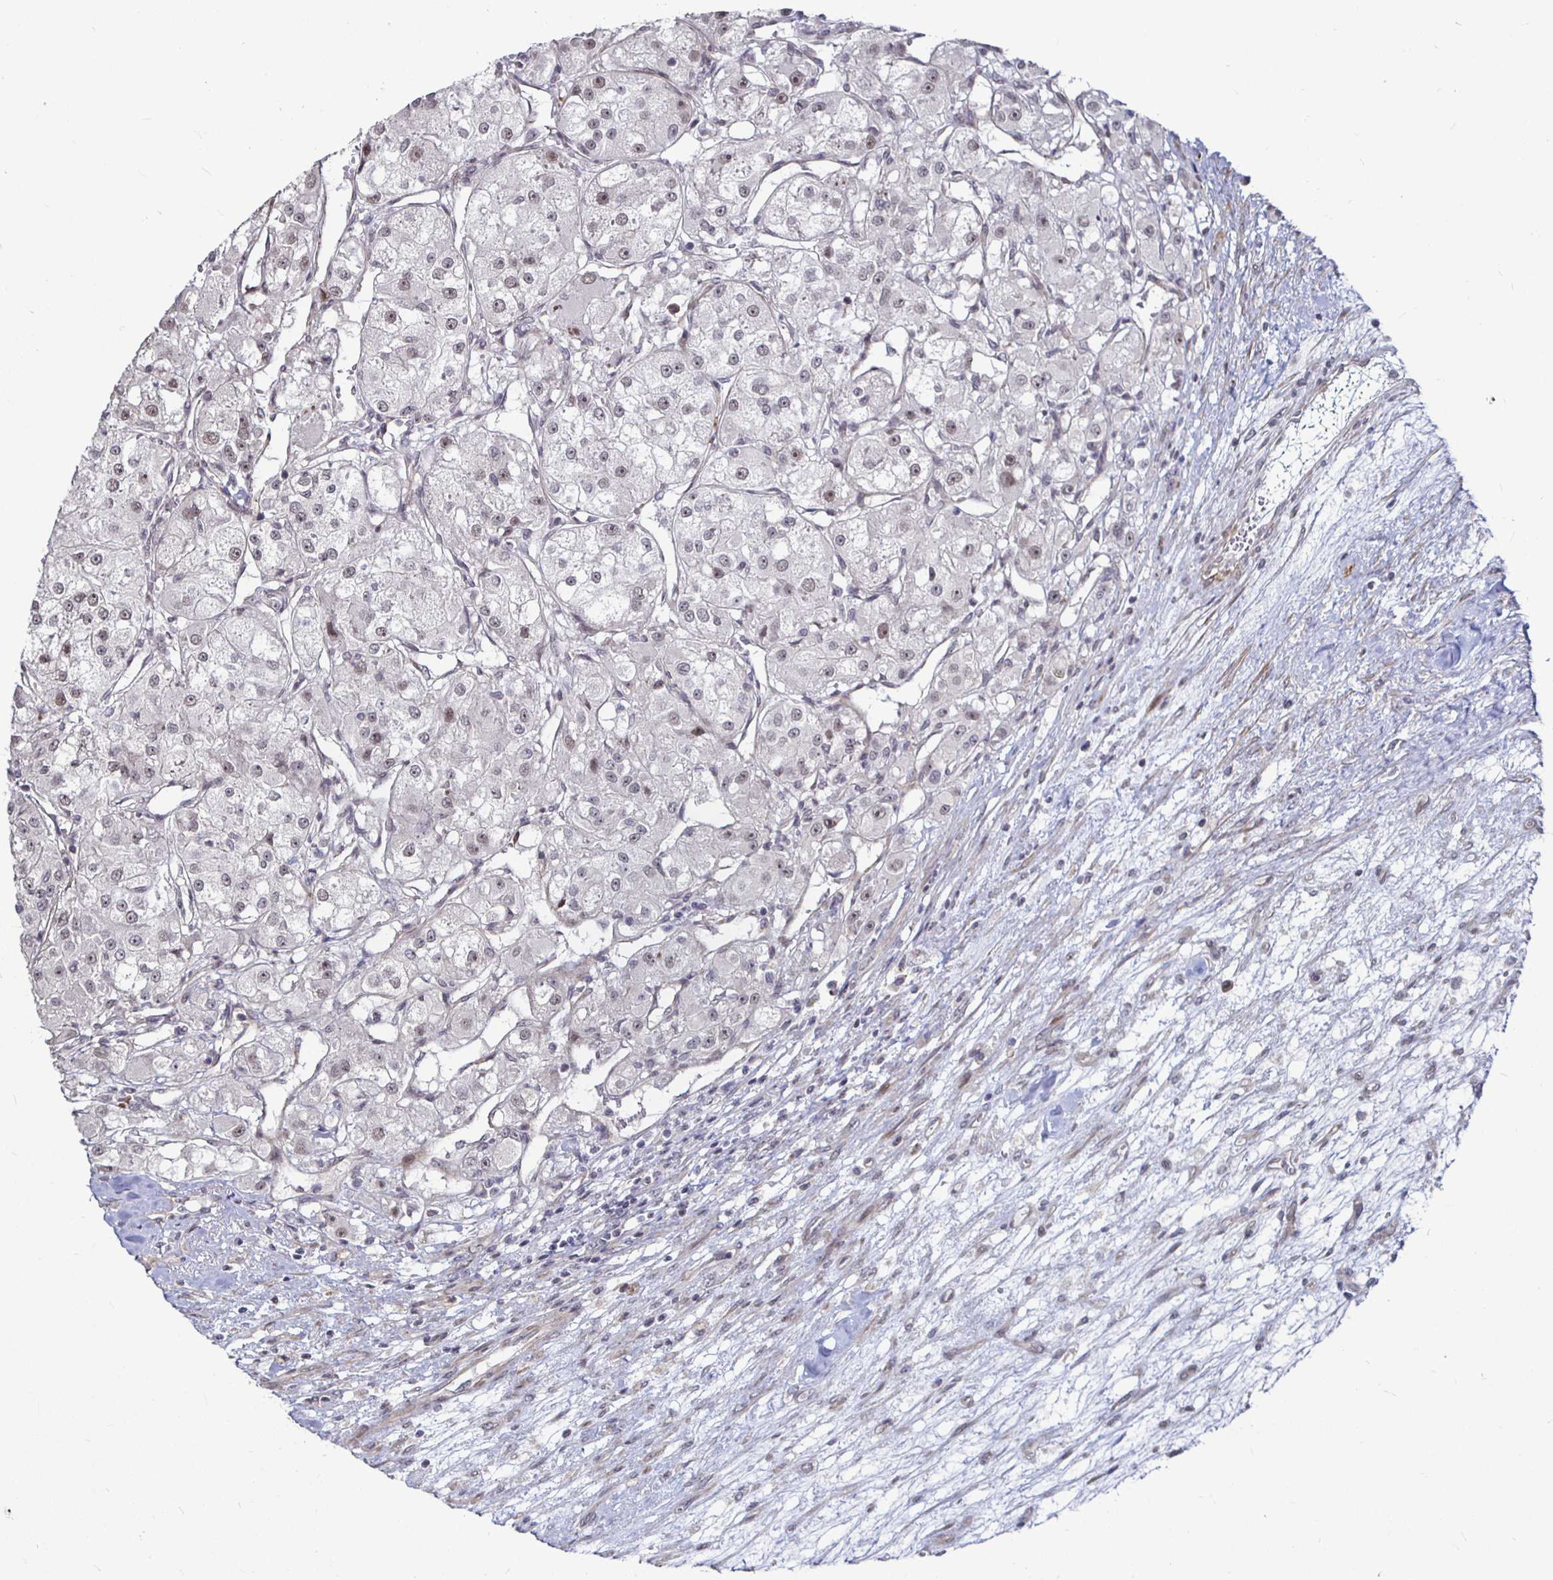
{"staining": {"intensity": "weak", "quantity": "25%-75%", "location": "nuclear"}, "tissue": "renal cancer", "cell_type": "Tumor cells", "image_type": "cancer", "snomed": [{"axis": "morphology", "description": "Adenocarcinoma, NOS"}, {"axis": "topography", "description": "Kidney"}], "caption": "IHC of renal cancer (adenocarcinoma) shows low levels of weak nuclear positivity in about 25%-75% of tumor cells.", "gene": "CAPN11", "patient": {"sex": "female", "age": 63}}